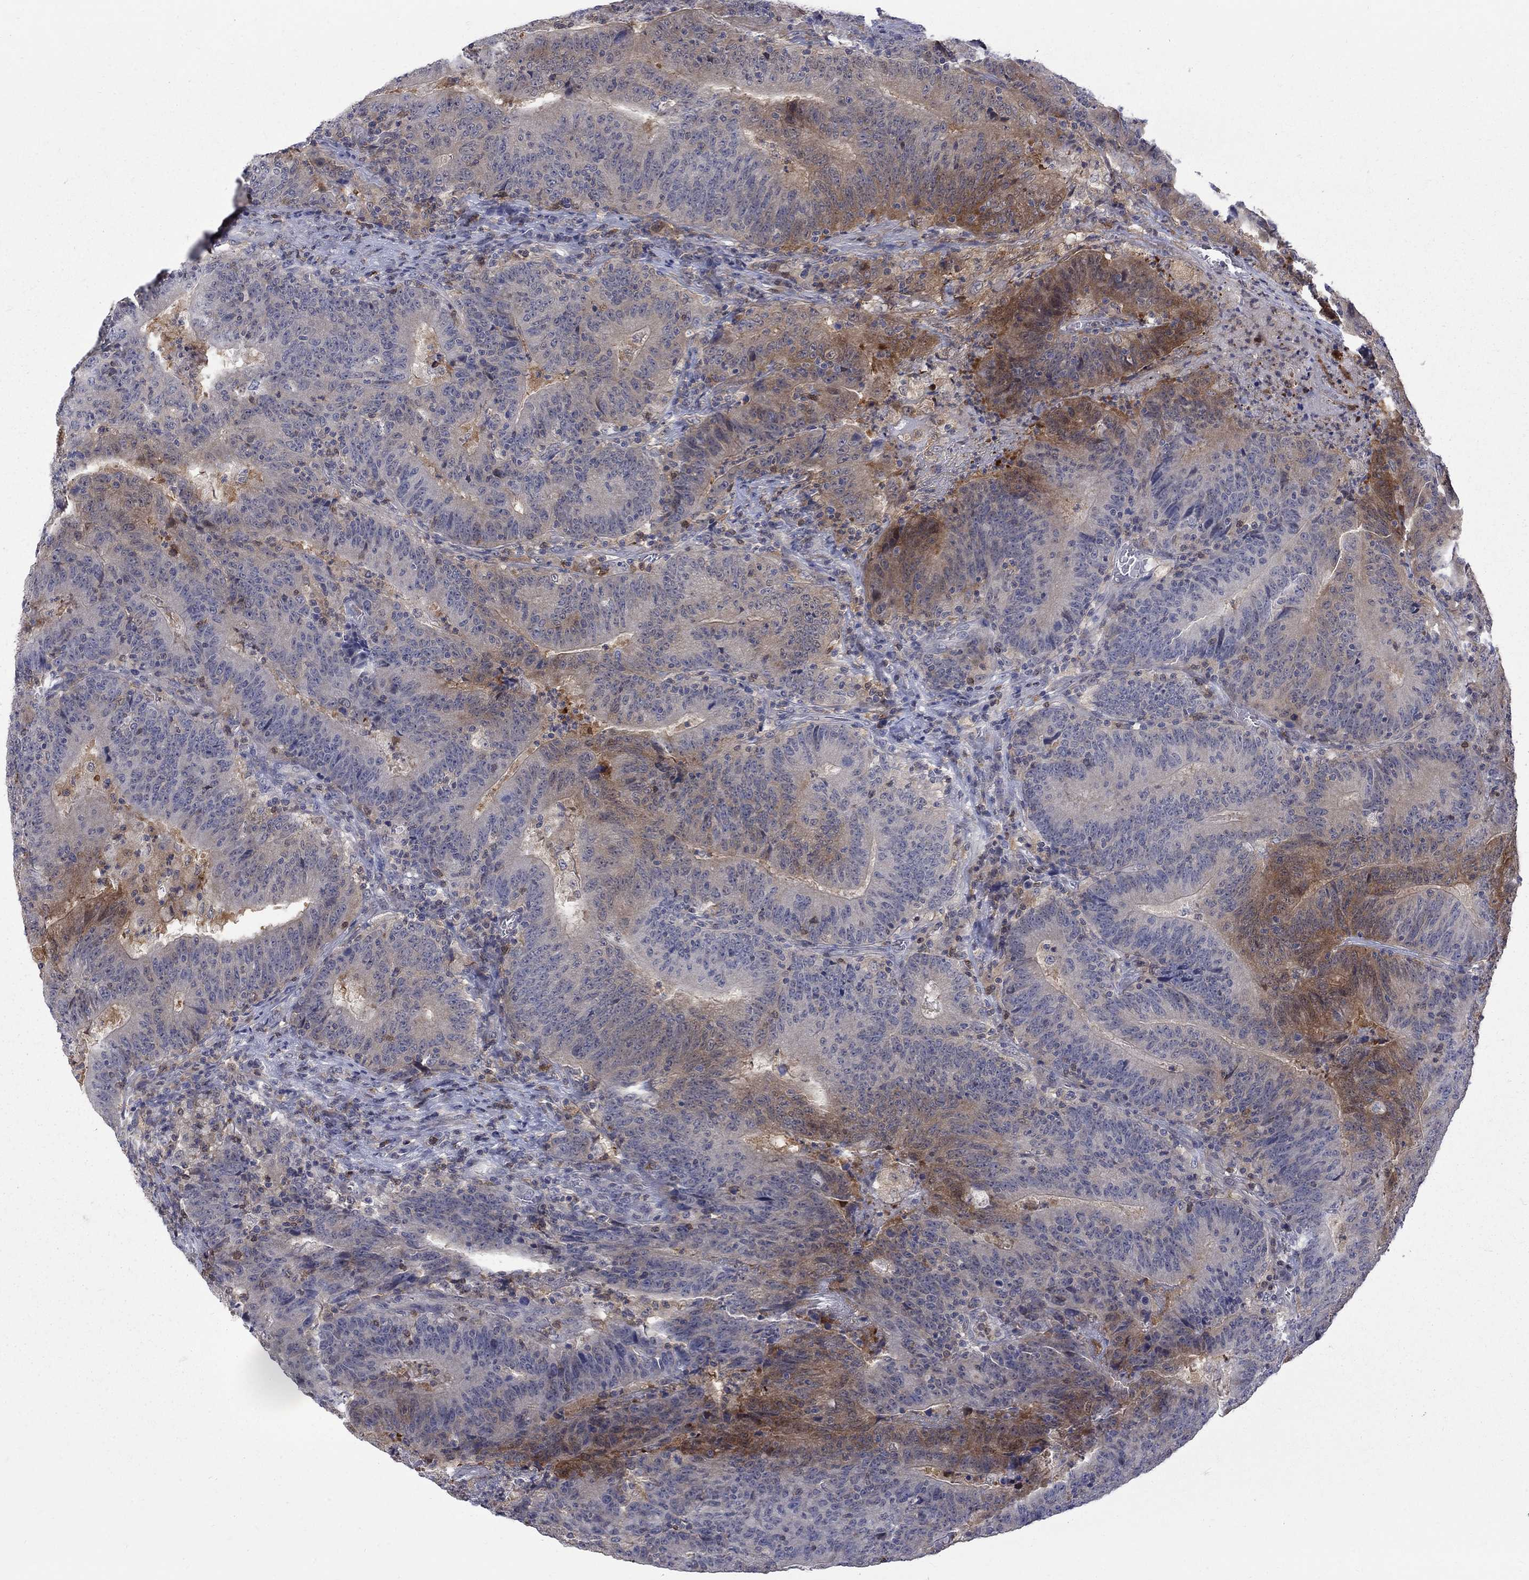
{"staining": {"intensity": "moderate", "quantity": "<25%", "location": "cytoplasmic/membranous"}, "tissue": "colorectal cancer", "cell_type": "Tumor cells", "image_type": "cancer", "snomed": [{"axis": "morphology", "description": "Adenocarcinoma, NOS"}, {"axis": "topography", "description": "Colon"}], "caption": "Human colorectal adenocarcinoma stained with a brown dye shows moderate cytoplasmic/membranous positive staining in about <25% of tumor cells.", "gene": "HKDC1", "patient": {"sex": "female", "age": 75}}